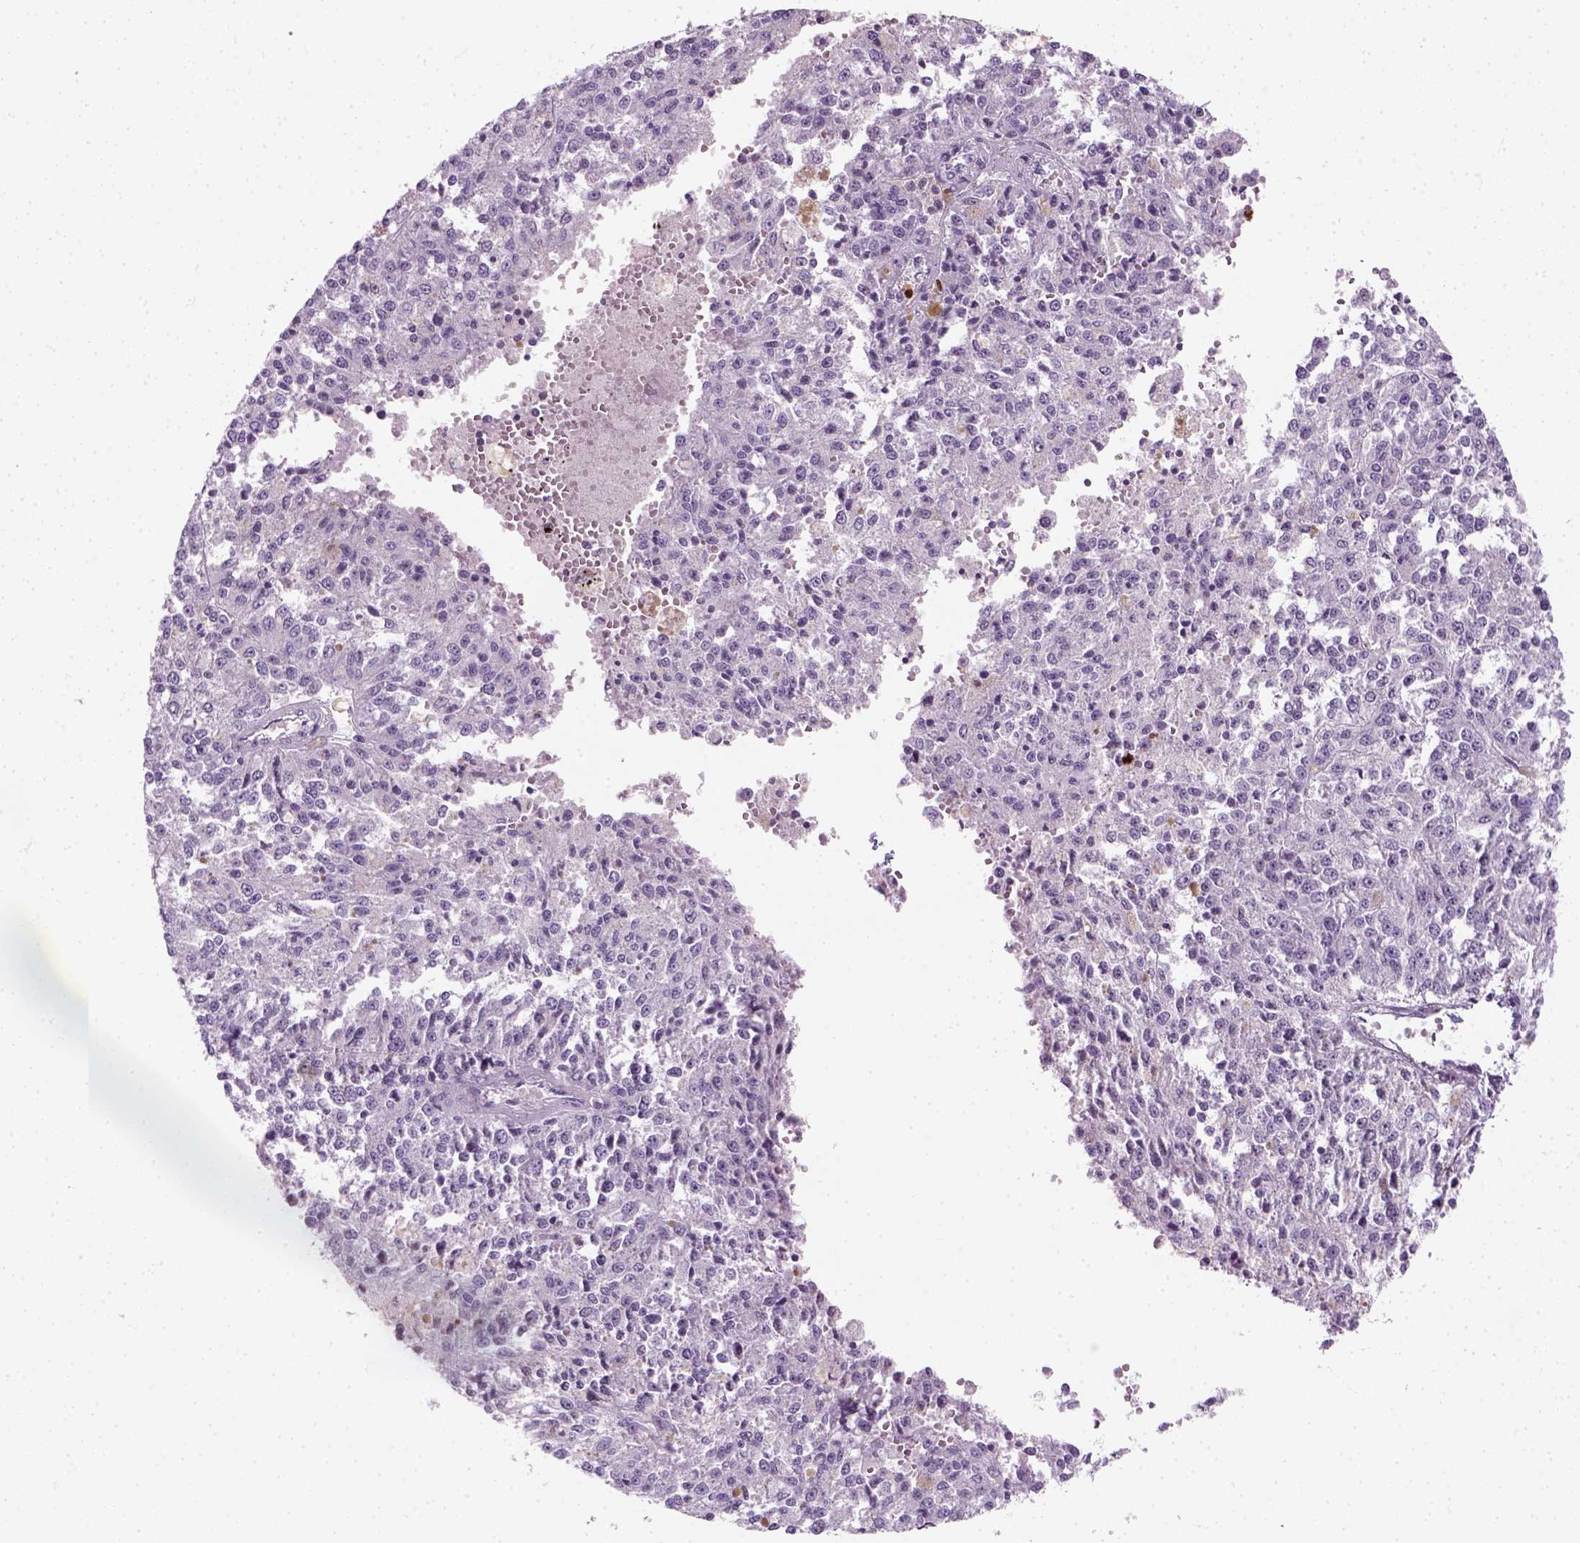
{"staining": {"intensity": "negative", "quantity": "none", "location": "none"}, "tissue": "melanoma", "cell_type": "Tumor cells", "image_type": "cancer", "snomed": [{"axis": "morphology", "description": "Malignant melanoma, Metastatic site"}, {"axis": "topography", "description": "Lymph node"}], "caption": "Human melanoma stained for a protein using immunohistochemistry (IHC) demonstrates no positivity in tumor cells.", "gene": "IL4", "patient": {"sex": "female", "age": 64}}